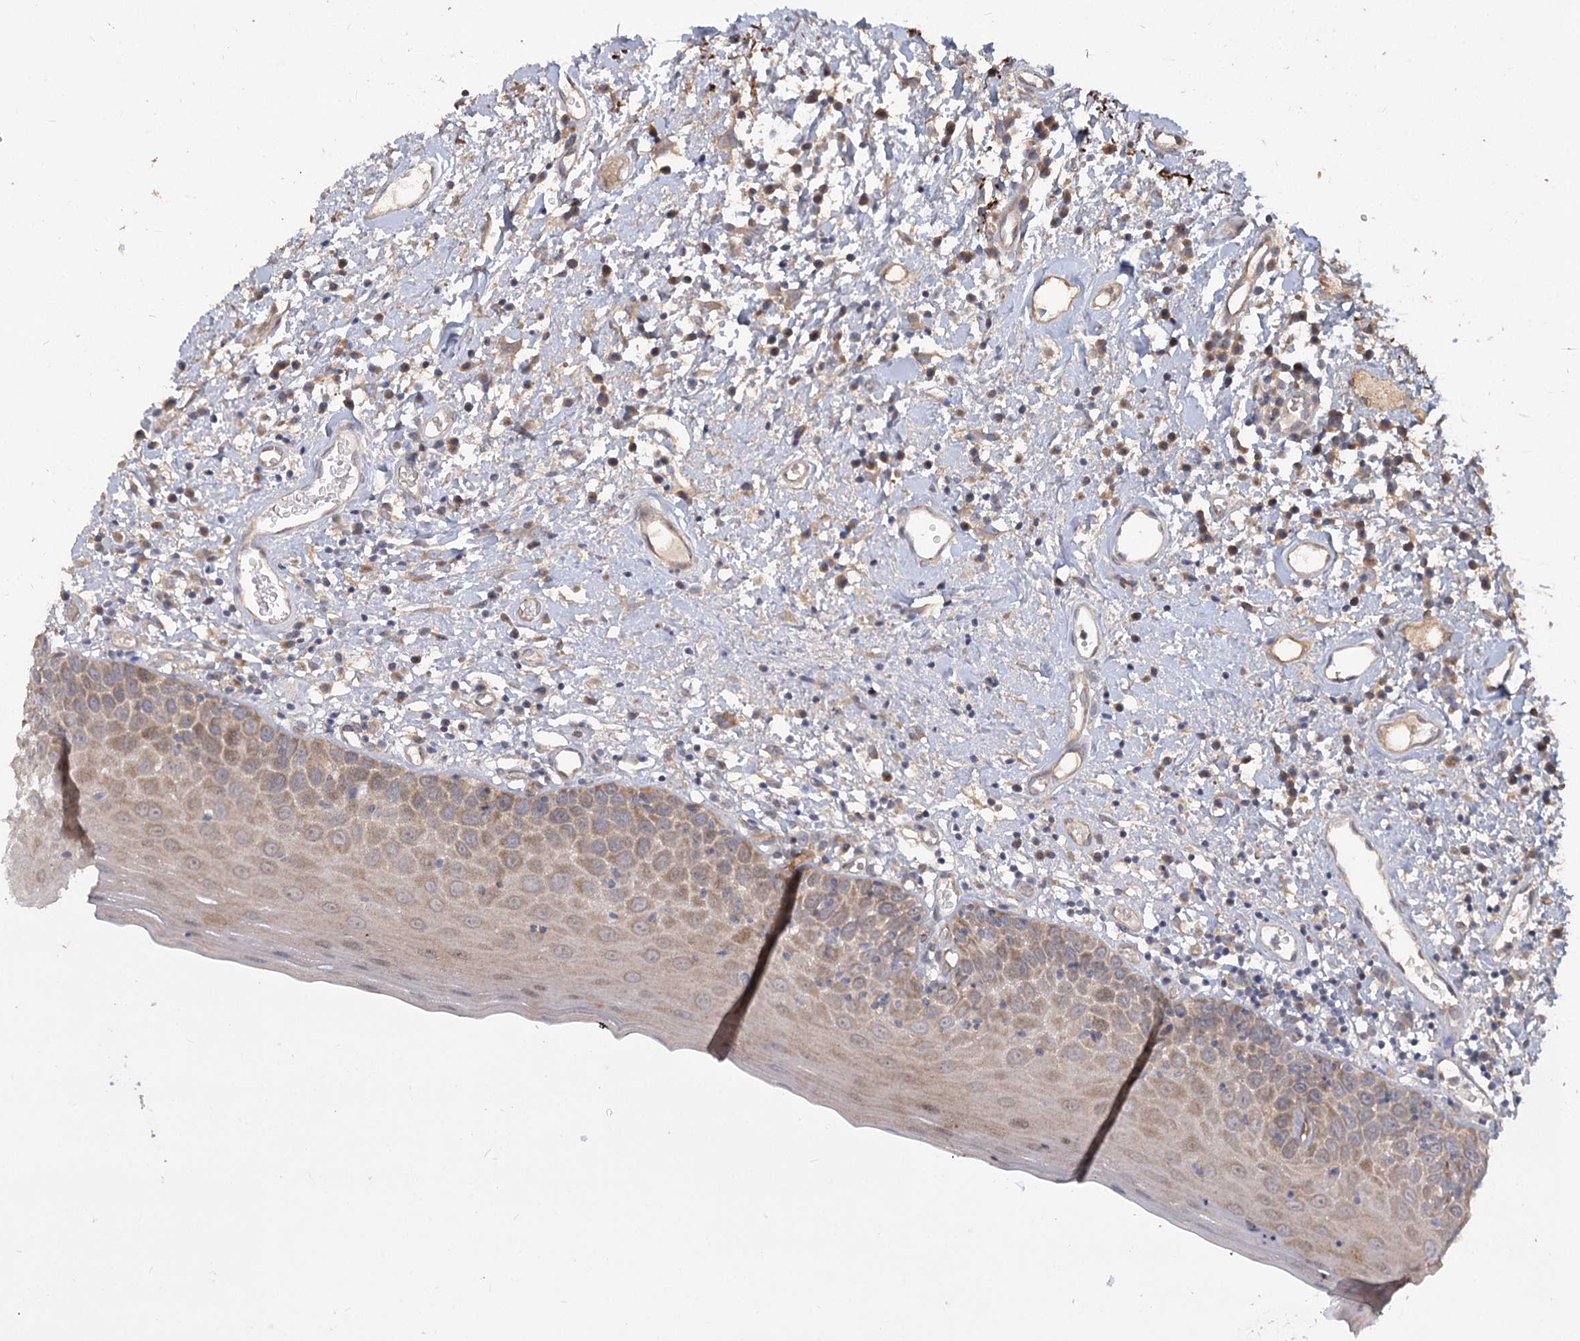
{"staining": {"intensity": "weak", "quantity": "25%-75%", "location": "cytoplasmic/membranous"}, "tissue": "oral mucosa", "cell_type": "Squamous epithelial cells", "image_type": "normal", "snomed": [{"axis": "morphology", "description": "Normal tissue, NOS"}, {"axis": "topography", "description": "Oral tissue"}], "caption": "A brown stain shows weak cytoplasmic/membranous staining of a protein in squamous epithelial cells of unremarkable human oral mucosa. The staining was performed using DAB (3,3'-diaminobenzidine) to visualize the protein expression in brown, while the nuclei were stained in blue with hematoxylin (Magnification: 20x).", "gene": "RIN2", "patient": {"sex": "male", "age": 74}}